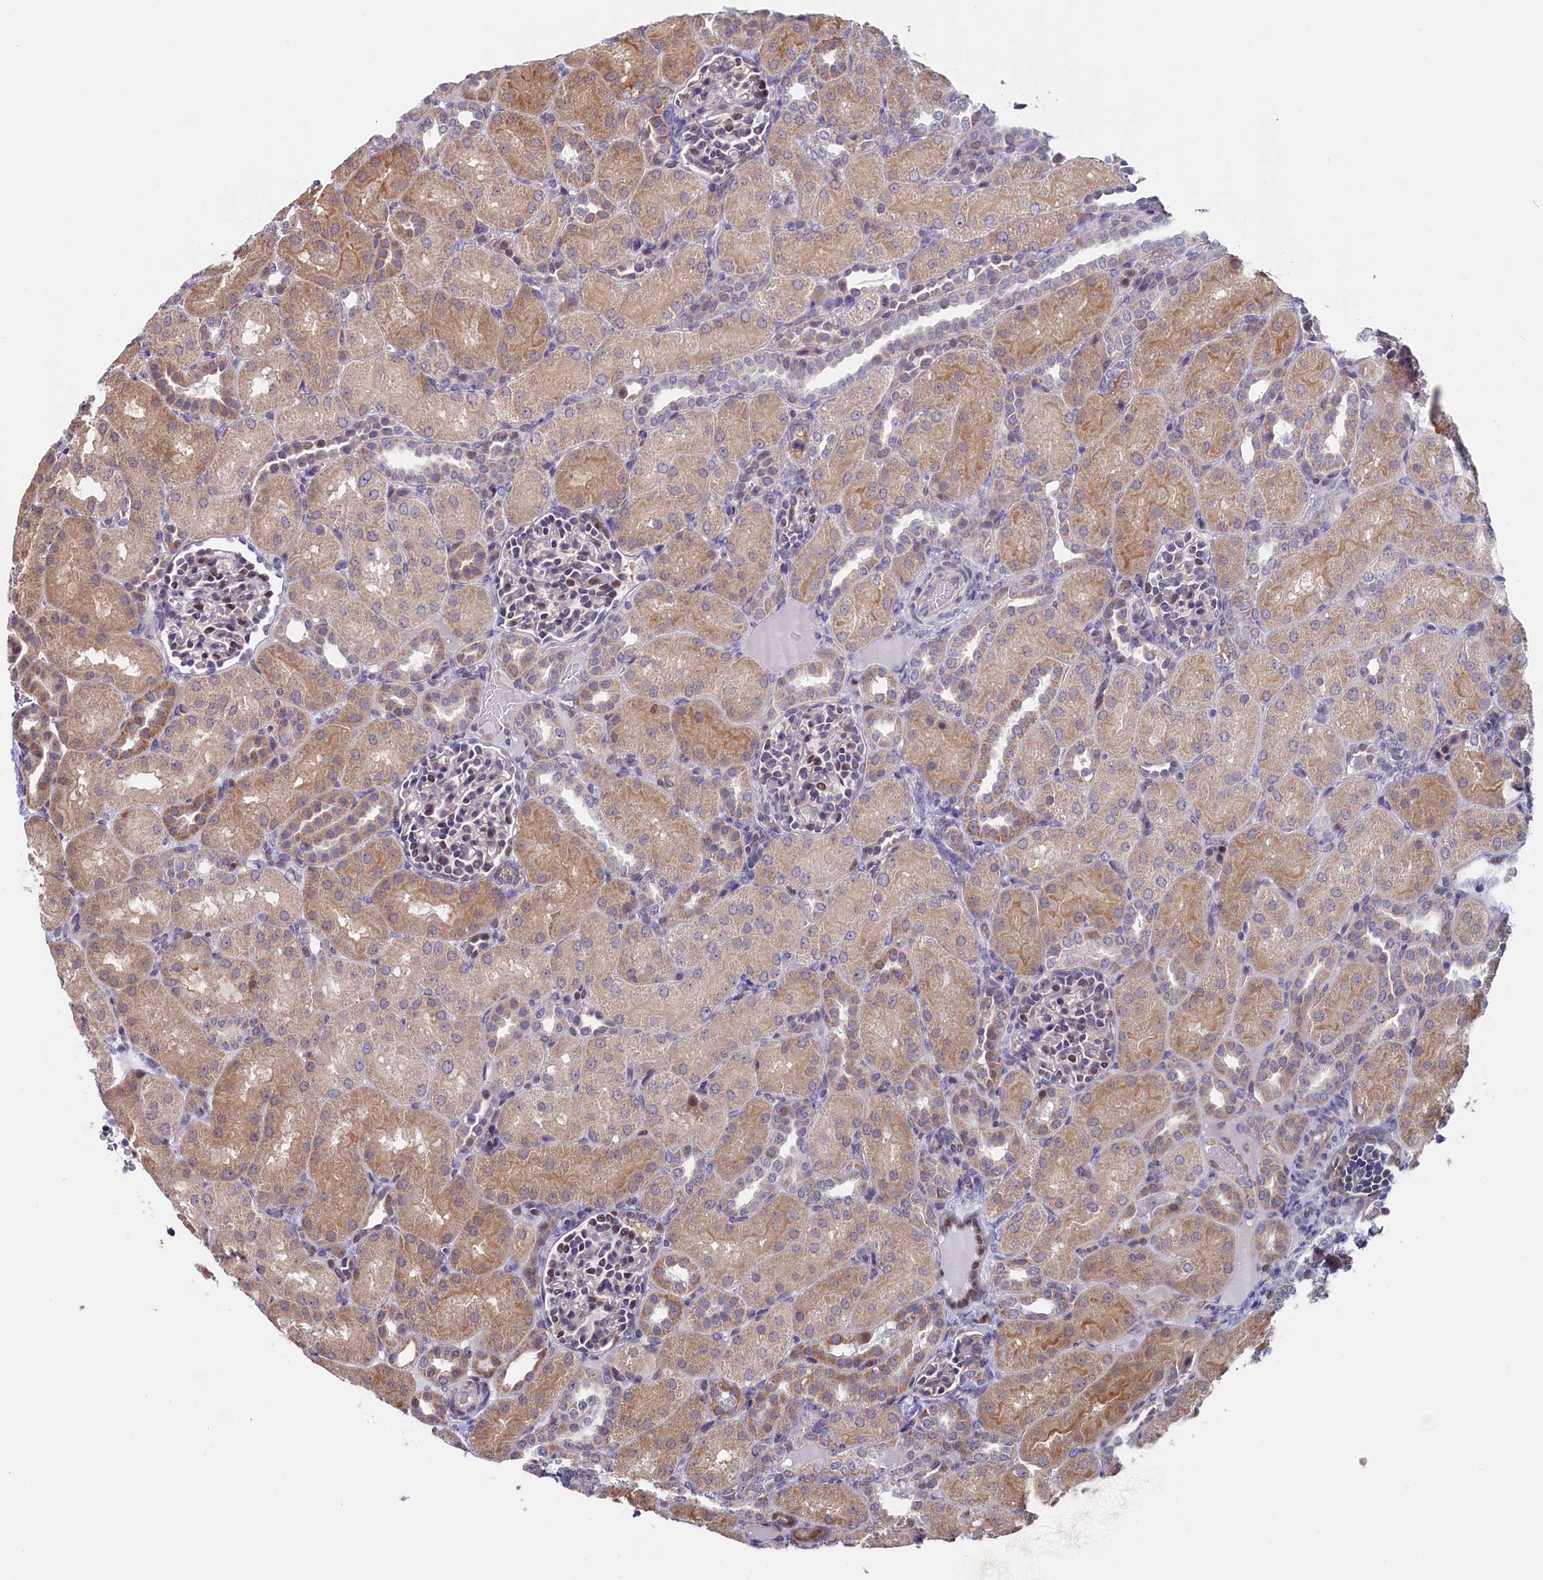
{"staining": {"intensity": "moderate", "quantity": "25%-75%", "location": "nuclear"}, "tissue": "kidney", "cell_type": "Cells in glomeruli", "image_type": "normal", "snomed": [{"axis": "morphology", "description": "Normal tissue, NOS"}, {"axis": "topography", "description": "Kidney"}], "caption": "Protein staining shows moderate nuclear staining in approximately 25%-75% of cells in glomeruli in unremarkable kidney. (DAB (3,3'-diaminobenzidine) = brown stain, brightfield microscopy at high magnification).", "gene": "CIAPIN1", "patient": {"sex": "male", "age": 1}}